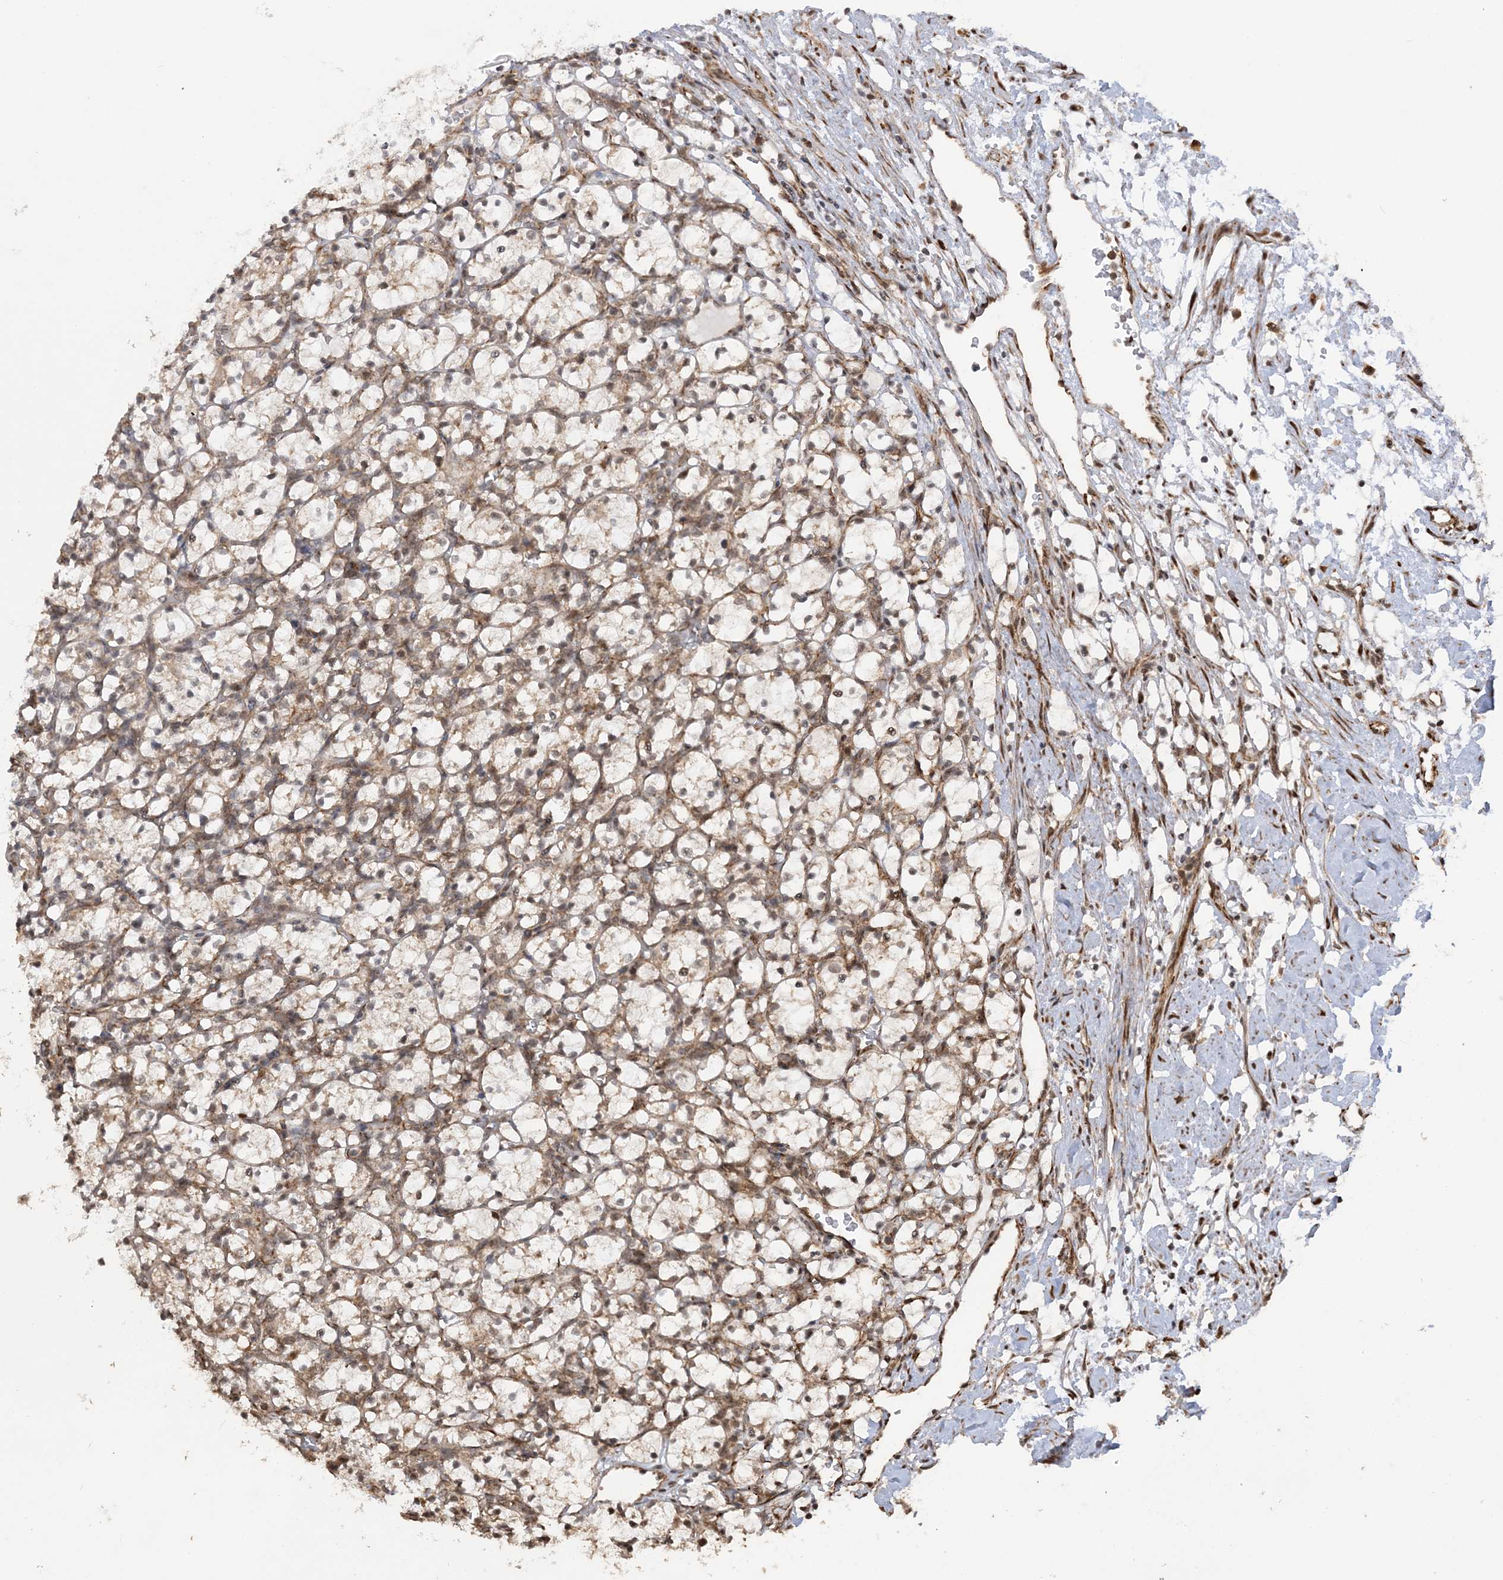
{"staining": {"intensity": "weak", "quantity": ">75%", "location": "cytoplasmic/membranous,nuclear"}, "tissue": "renal cancer", "cell_type": "Tumor cells", "image_type": "cancer", "snomed": [{"axis": "morphology", "description": "Adenocarcinoma, NOS"}, {"axis": "topography", "description": "Kidney"}], "caption": "There is low levels of weak cytoplasmic/membranous and nuclear positivity in tumor cells of renal cancer (adenocarcinoma), as demonstrated by immunohistochemical staining (brown color).", "gene": "MRPL47", "patient": {"sex": "female", "age": 69}}